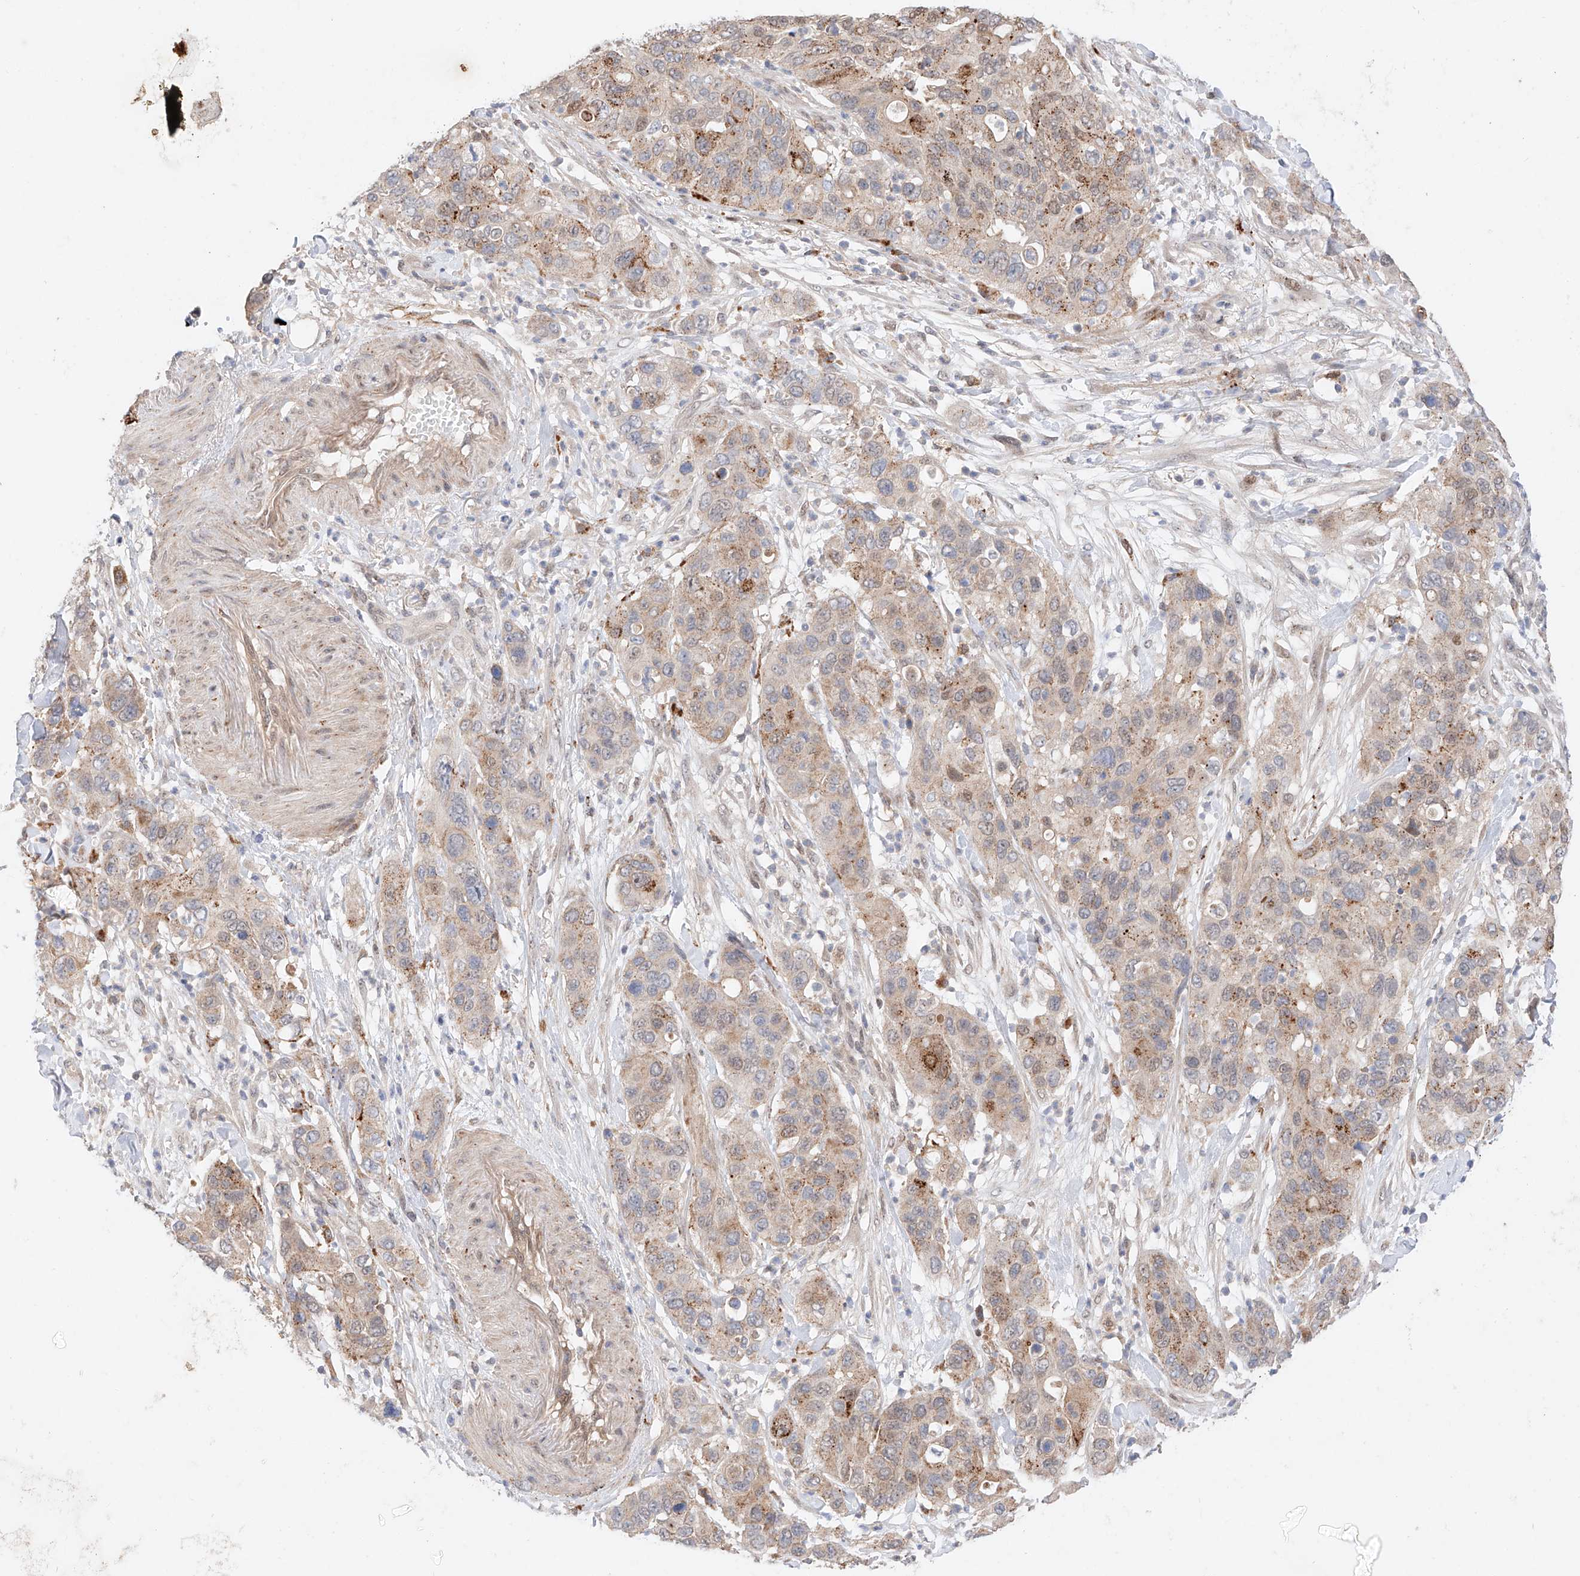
{"staining": {"intensity": "moderate", "quantity": "<25%", "location": "cytoplasmic/membranous"}, "tissue": "pancreatic cancer", "cell_type": "Tumor cells", "image_type": "cancer", "snomed": [{"axis": "morphology", "description": "Adenocarcinoma, NOS"}, {"axis": "topography", "description": "Pancreas"}], "caption": "A photomicrograph of adenocarcinoma (pancreatic) stained for a protein exhibits moderate cytoplasmic/membranous brown staining in tumor cells. (Stains: DAB (3,3'-diaminobenzidine) in brown, nuclei in blue, Microscopy: brightfield microscopy at high magnification).", "gene": "GCNT1", "patient": {"sex": "female", "age": 71}}